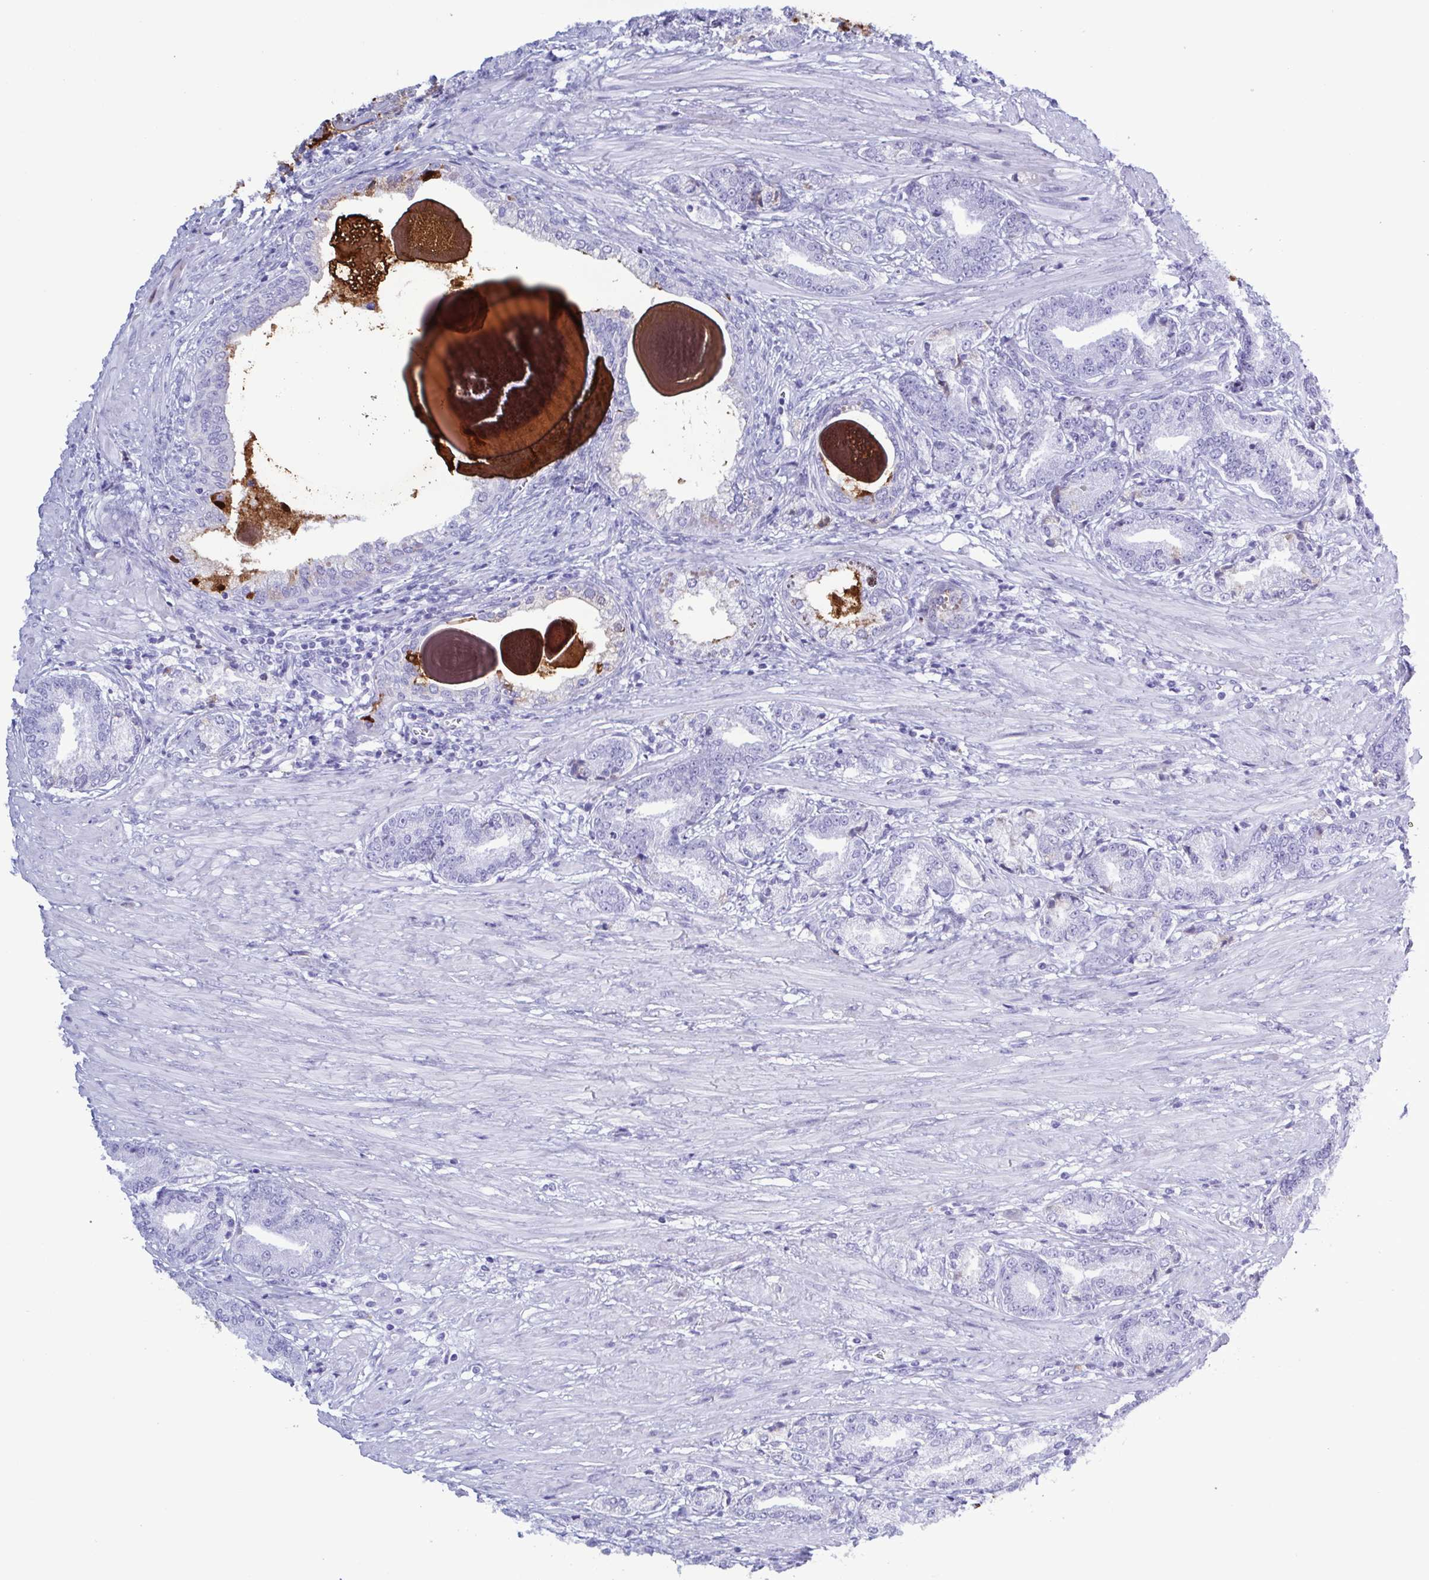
{"staining": {"intensity": "negative", "quantity": "none", "location": "none"}, "tissue": "prostate cancer", "cell_type": "Tumor cells", "image_type": "cancer", "snomed": [{"axis": "morphology", "description": "Adenocarcinoma, High grade"}, {"axis": "topography", "description": "Prostate and seminal vesicle, NOS"}], "caption": "There is no significant staining in tumor cells of prostate adenocarcinoma (high-grade).", "gene": "LTF", "patient": {"sex": "male", "age": 61}}